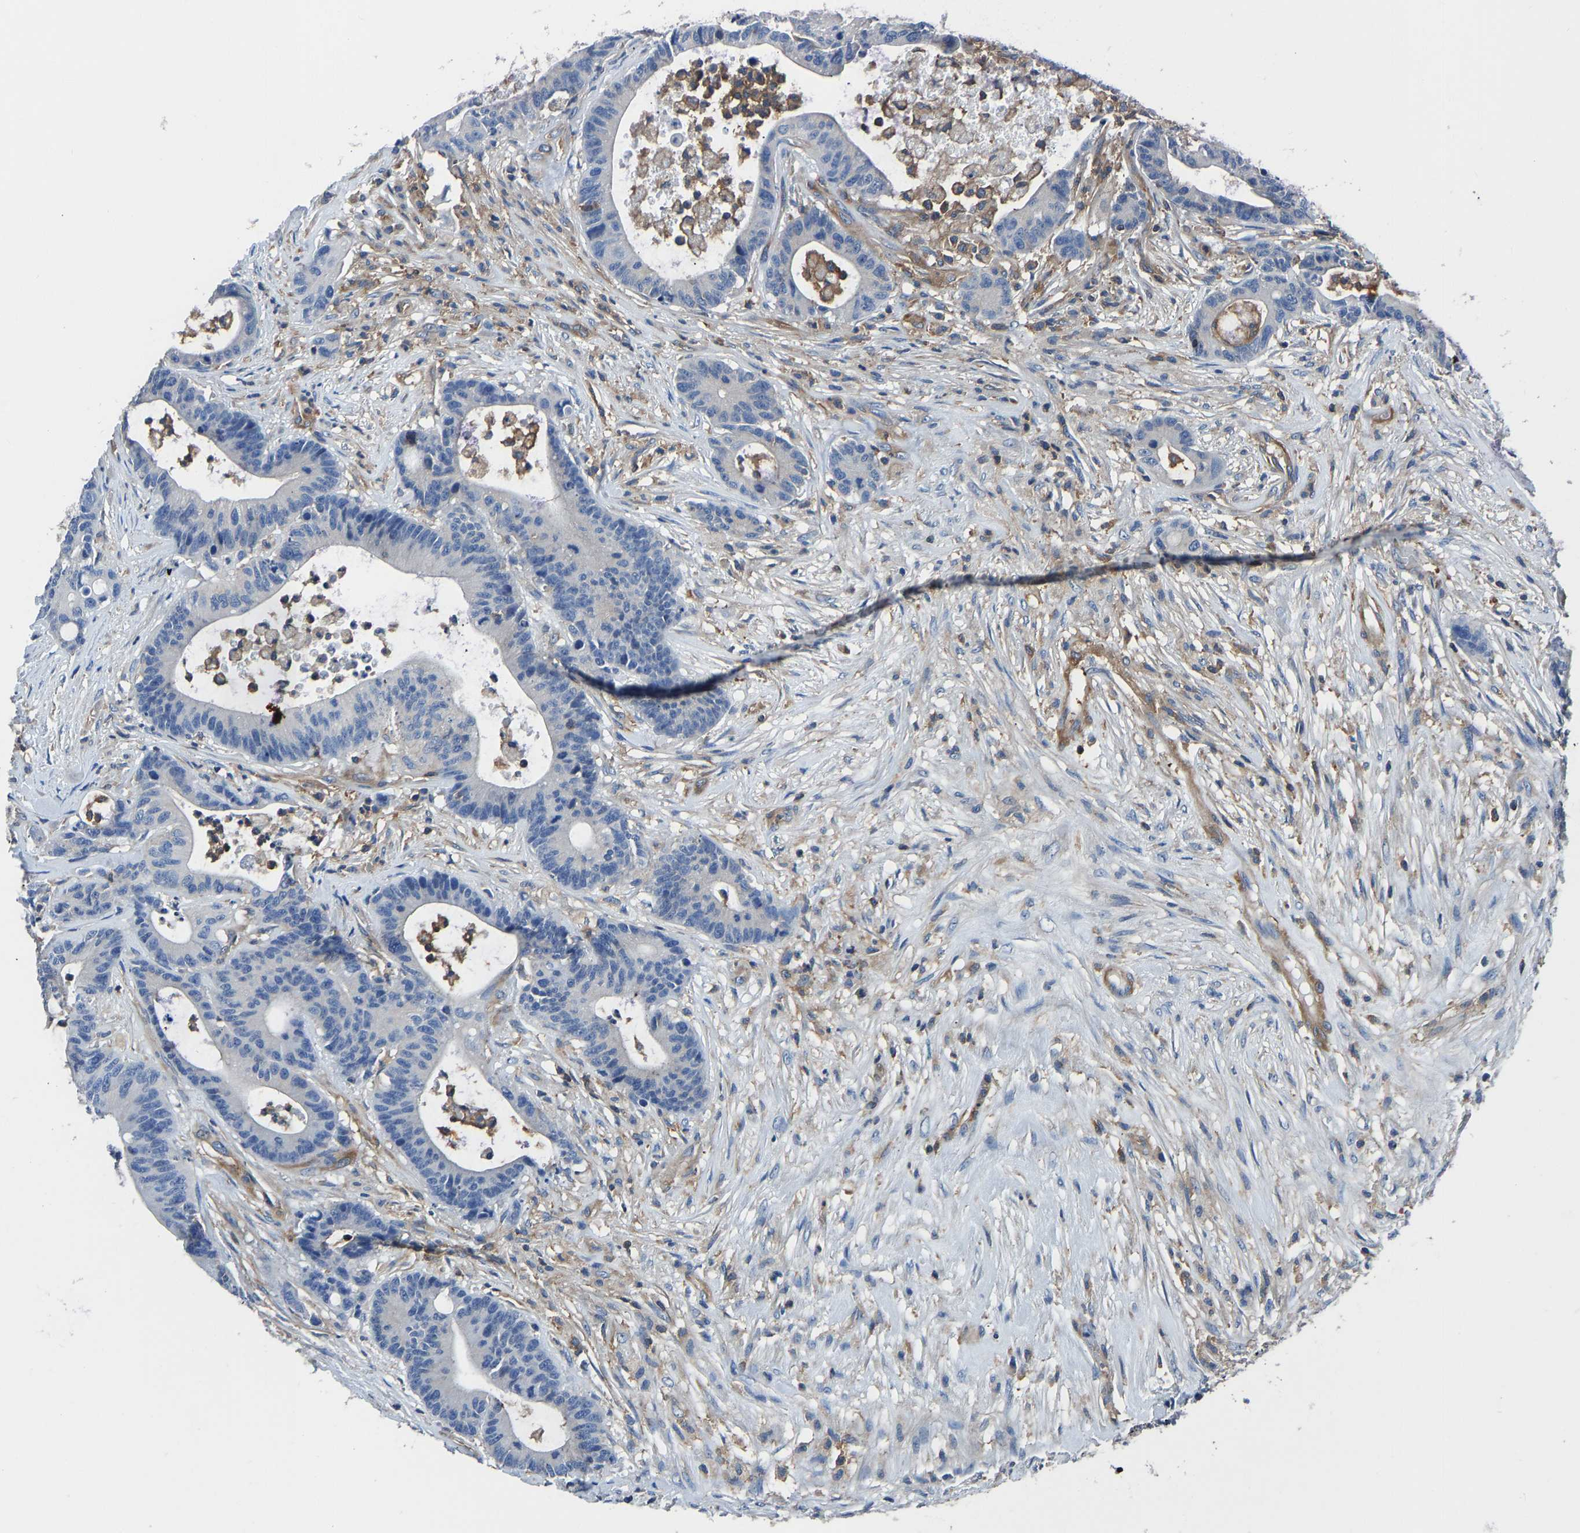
{"staining": {"intensity": "negative", "quantity": "none", "location": "none"}, "tissue": "colorectal cancer", "cell_type": "Tumor cells", "image_type": "cancer", "snomed": [{"axis": "morphology", "description": "Adenocarcinoma, NOS"}, {"axis": "topography", "description": "Colon"}], "caption": "Image shows no protein staining in tumor cells of colorectal cancer (adenocarcinoma) tissue.", "gene": "PRKAR1A", "patient": {"sex": "female", "age": 84}}